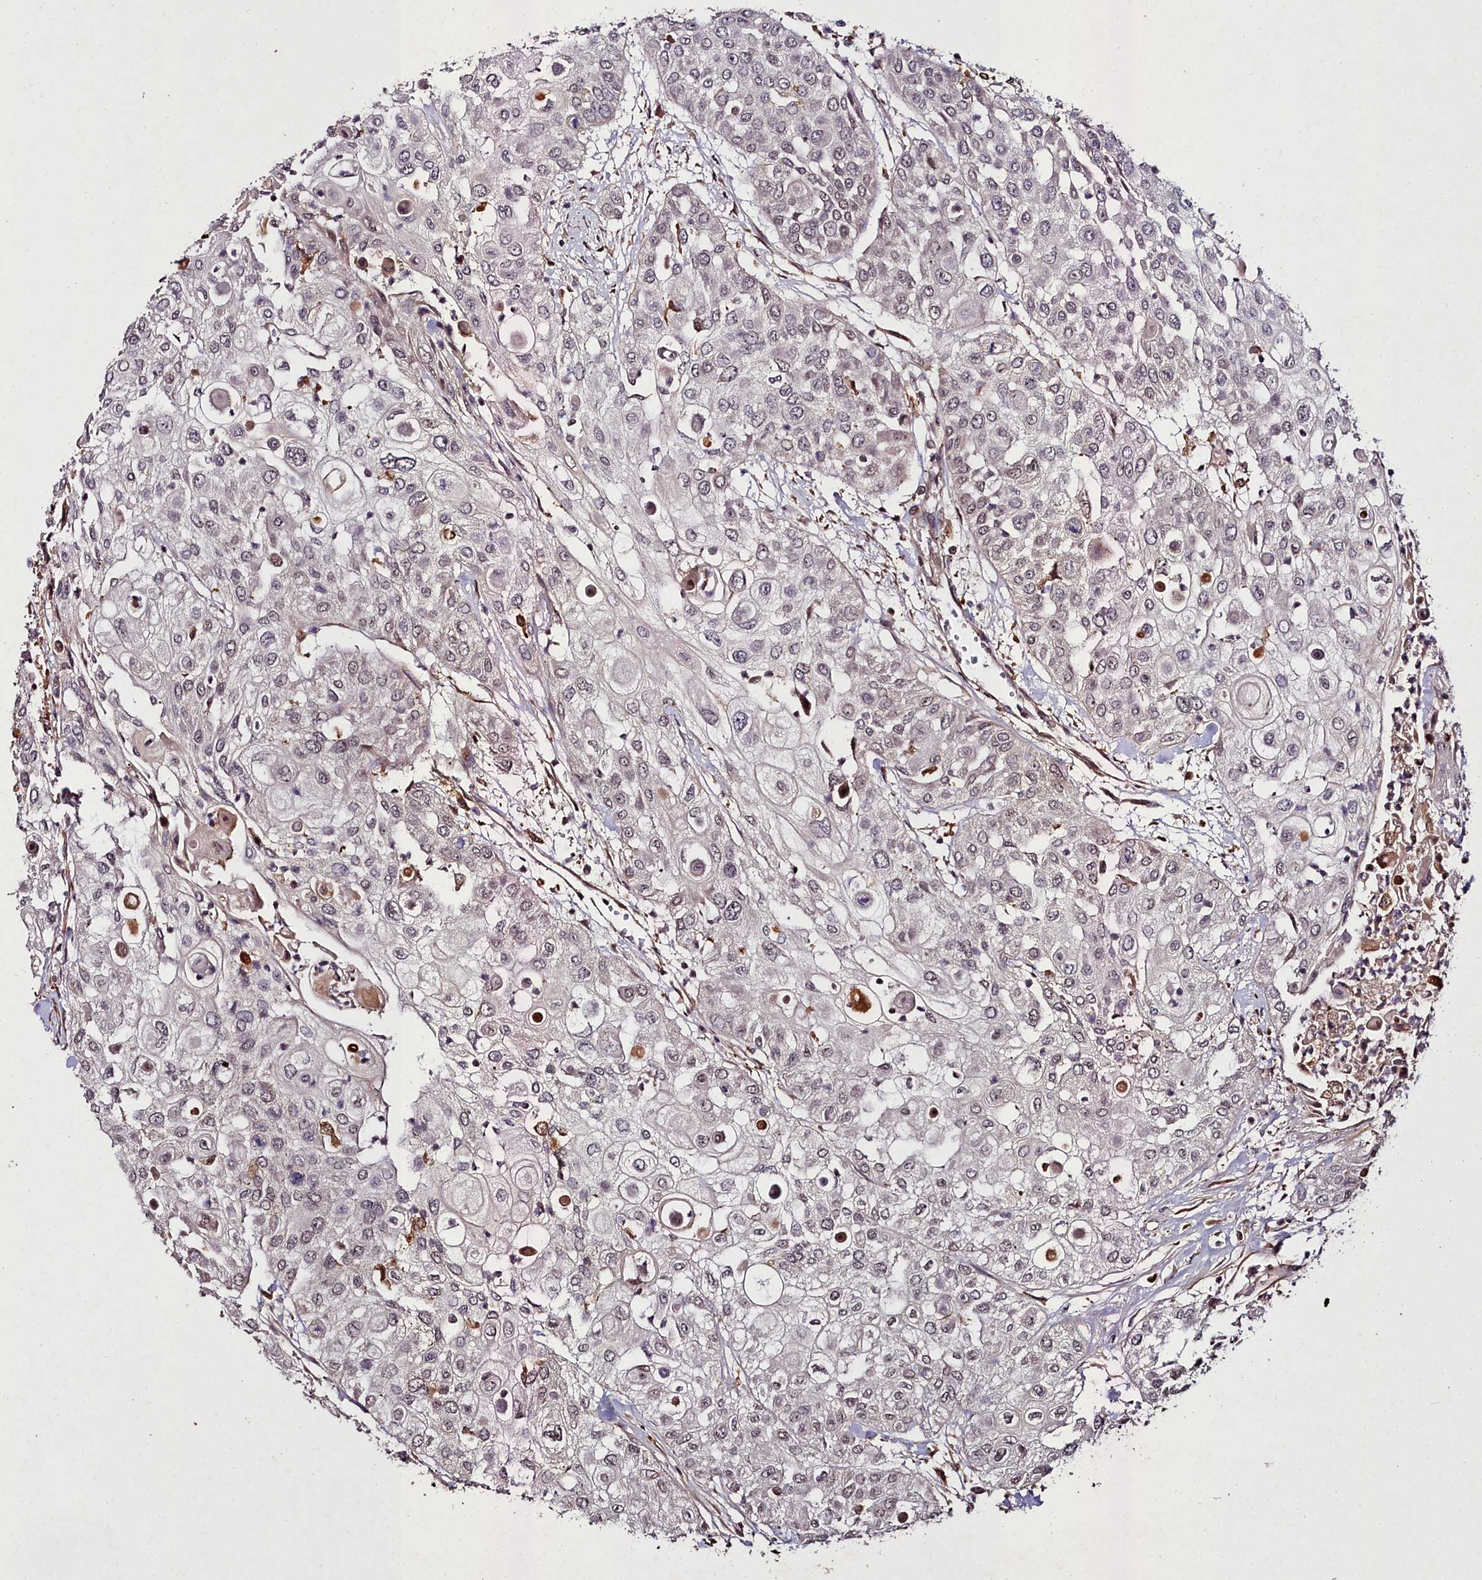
{"staining": {"intensity": "negative", "quantity": "none", "location": "none"}, "tissue": "urothelial cancer", "cell_type": "Tumor cells", "image_type": "cancer", "snomed": [{"axis": "morphology", "description": "Urothelial carcinoma, High grade"}, {"axis": "topography", "description": "Urinary bladder"}], "caption": "Urothelial cancer stained for a protein using immunohistochemistry (IHC) demonstrates no staining tumor cells.", "gene": "CXXC1", "patient": {"sex": "female", "age": 79}}